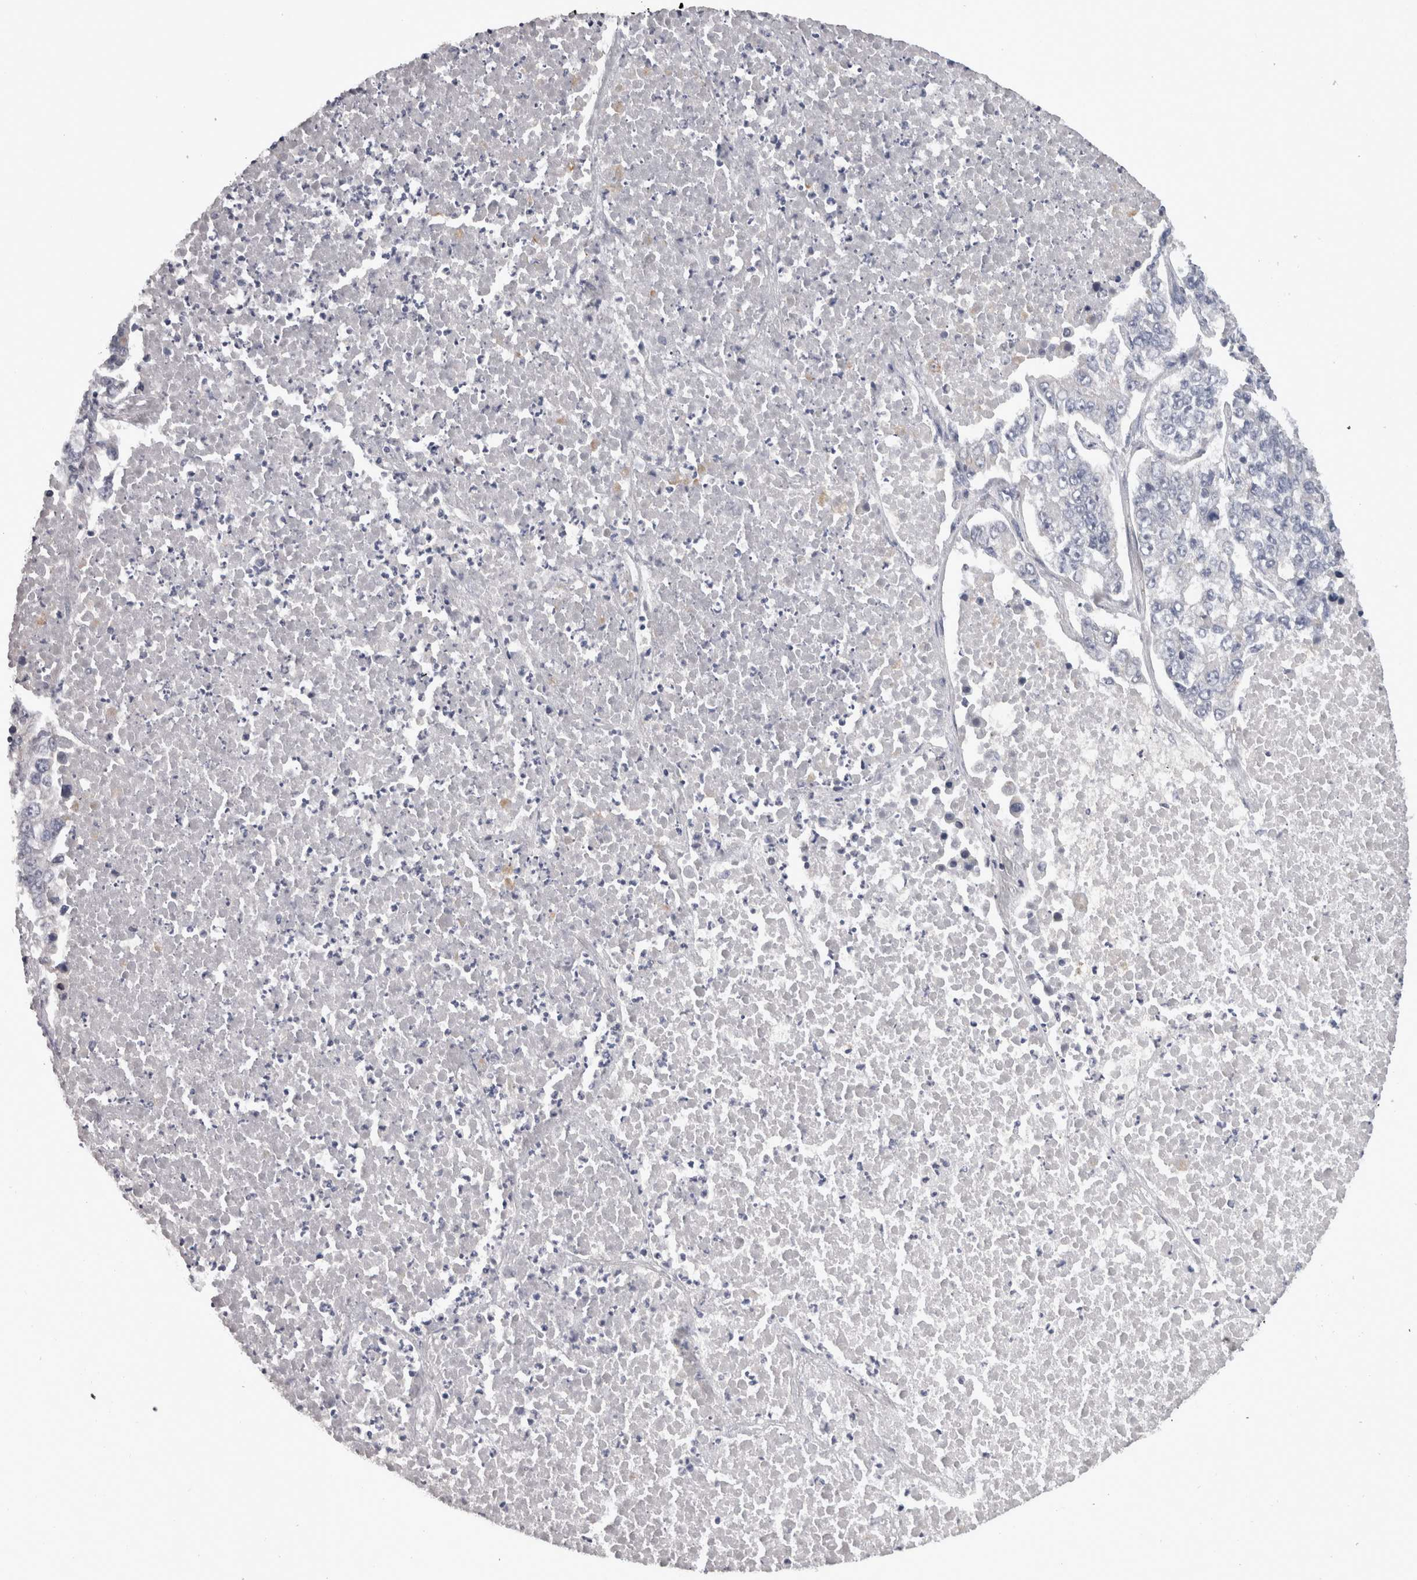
{"staining": {"intensity": "negative", "quantity": "none", "location": "none"}, "tissue": "lung cancer", "cell_type": "Tumor cells", "image_type": "cancer", "snomed": [{"axis": "morphology", "description": "Adenocarcinoma, NOS"}, {"axis": "topography", "description": "Lung"}], "caption": "Human lung cancer (adenocarcinoma) stained for a protein using IHC reveals no staining in tumor cells.", "gene": "RMDN1", "patient": {"sex": "male", "age": 49}}